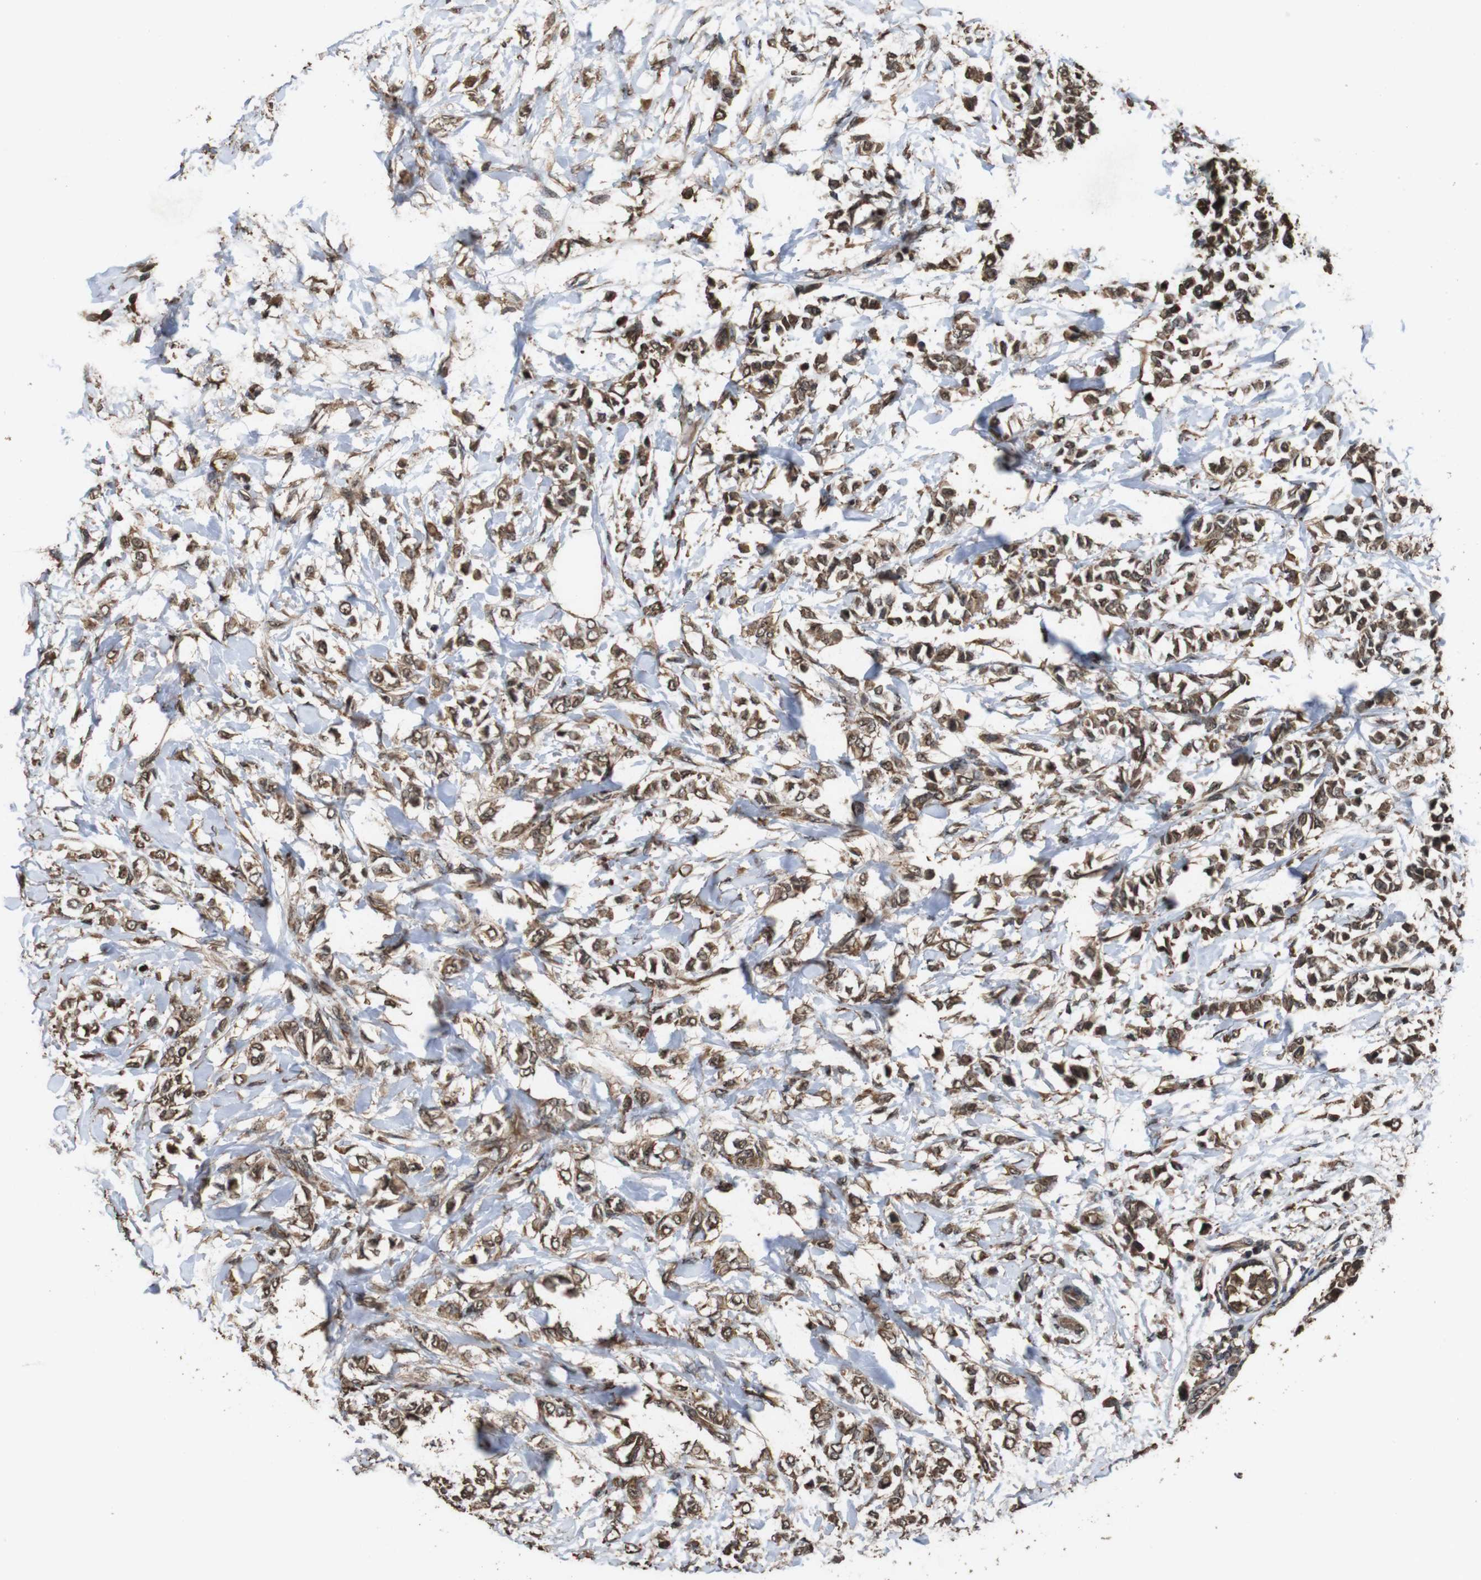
{"staining": {"intensity": "moderate", "quantity": ">75%", "location": "cytoplasmic/membranous,nuclear"}, "tissue": "breast cancer", "cell_type": "Tumor cells", "image_type": "cancer", "snomed": [{"axis": "morphology", "description": "Lobular carcinoma, in situ"}, {"axis": "morphology", "description": "Lobular carcinoma"}, {"axis": "topography", "description": "Breast"}], "caption": "Immunohistochemistry (IHC) of breast cancer reveals medium levels of moderate cytoplasmic/membranous and nuclear staining in approximately >75% of tumor cells. (Brightfield microscopy of DAB IHC at high magnification).", "gene": "RRAS2", "patient": {"sex": "female", "age": 41}}